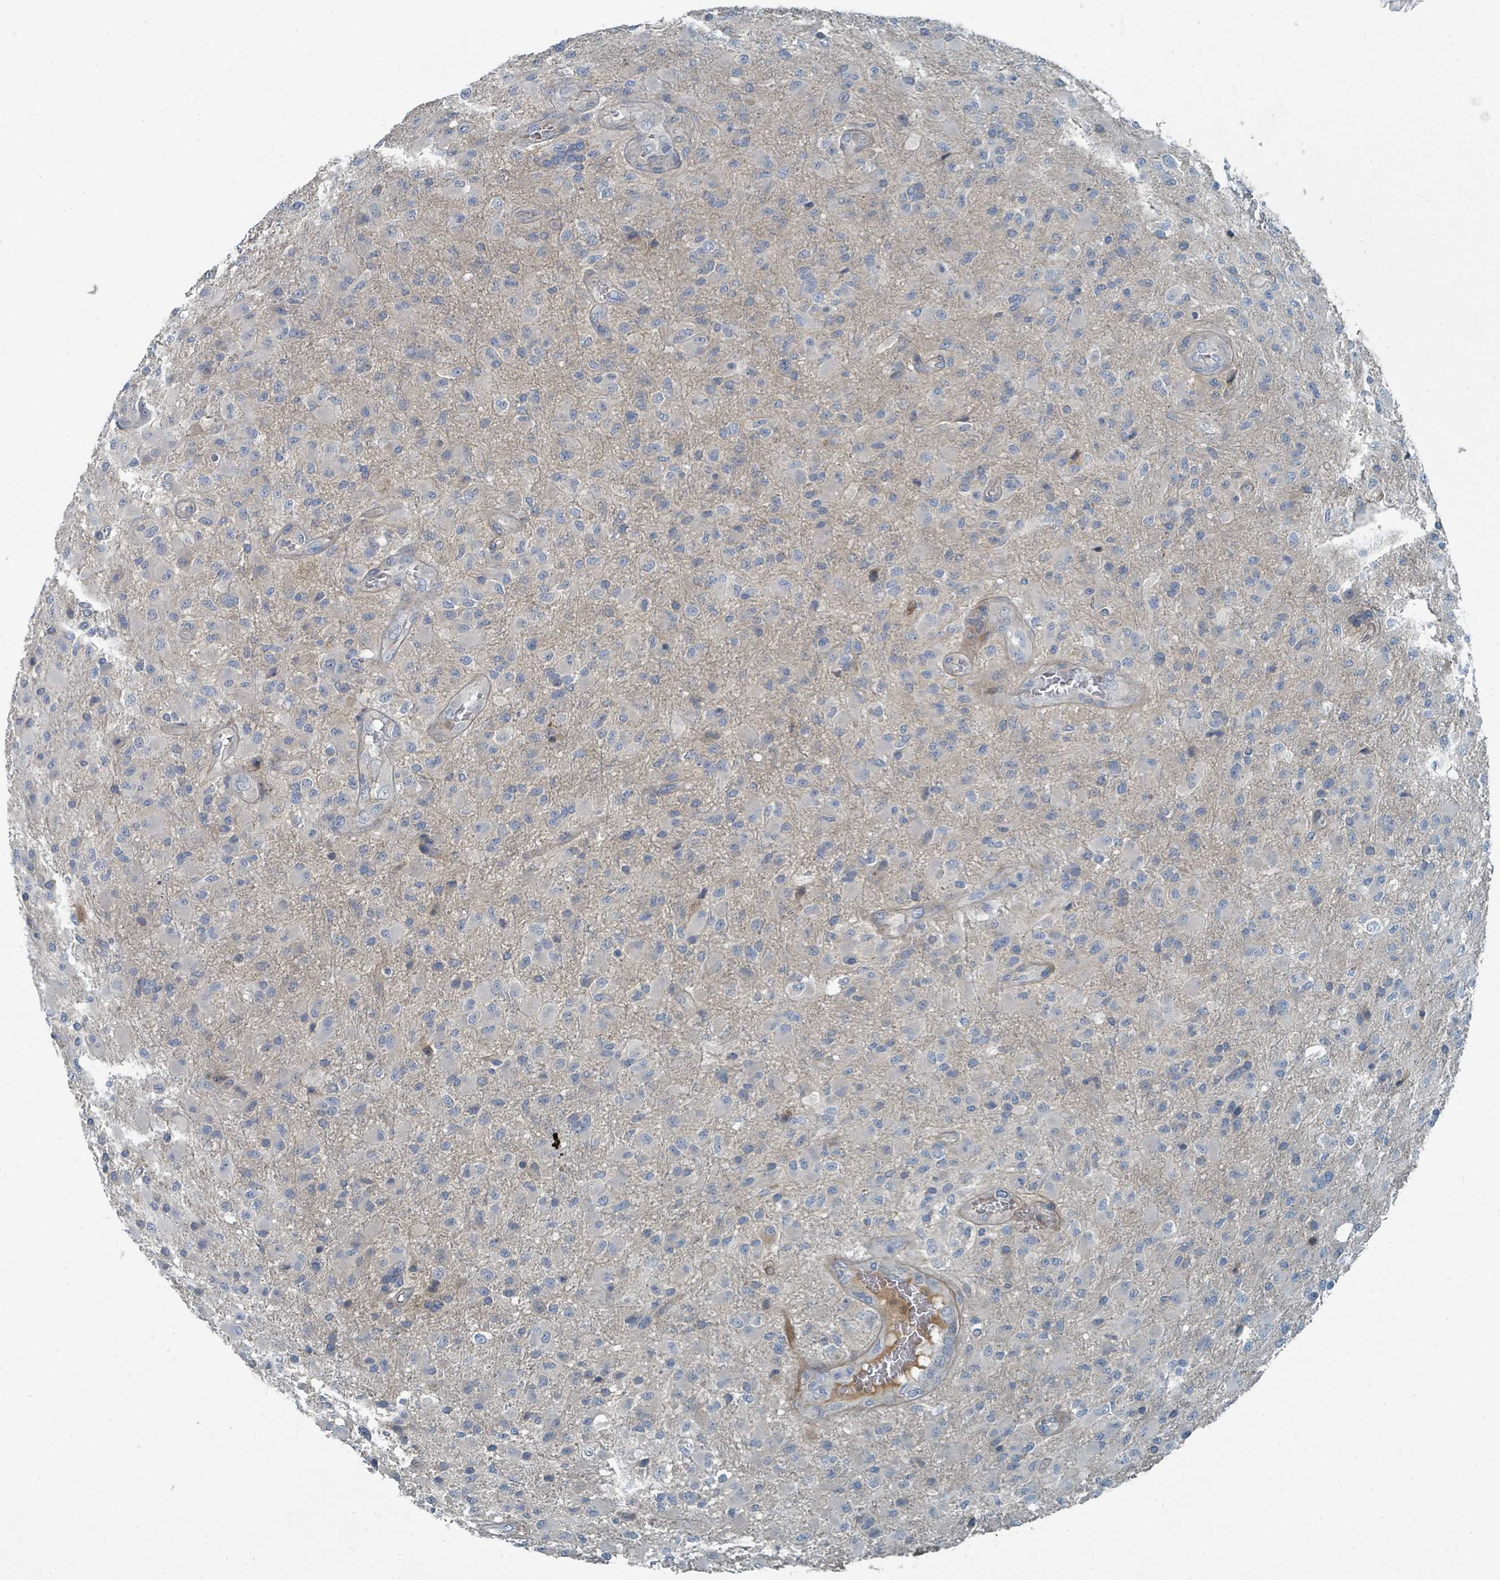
{"staining": {"intensity": "negative", "quantity": "none", "location": "none"}, "tissue": "glioma", "cell_type": "Tumor cells", "image_type": "cancer", "snomed": [{"axis": "morphology", "description": "Glioma, malignant, Low grade"}, {"axis": "topography", "description": "Brain"}], "caption": "High magnification brightfield microscopy of malignant glioma (low-grade) stained with DAB (3,3'-diaminobenzidine) (brown) and counterstained with hematoxylin (blue): tumor cells show no significant positivity.", "gene": "SLC44A5", "patient": {"sex": "male", "age": 65}}